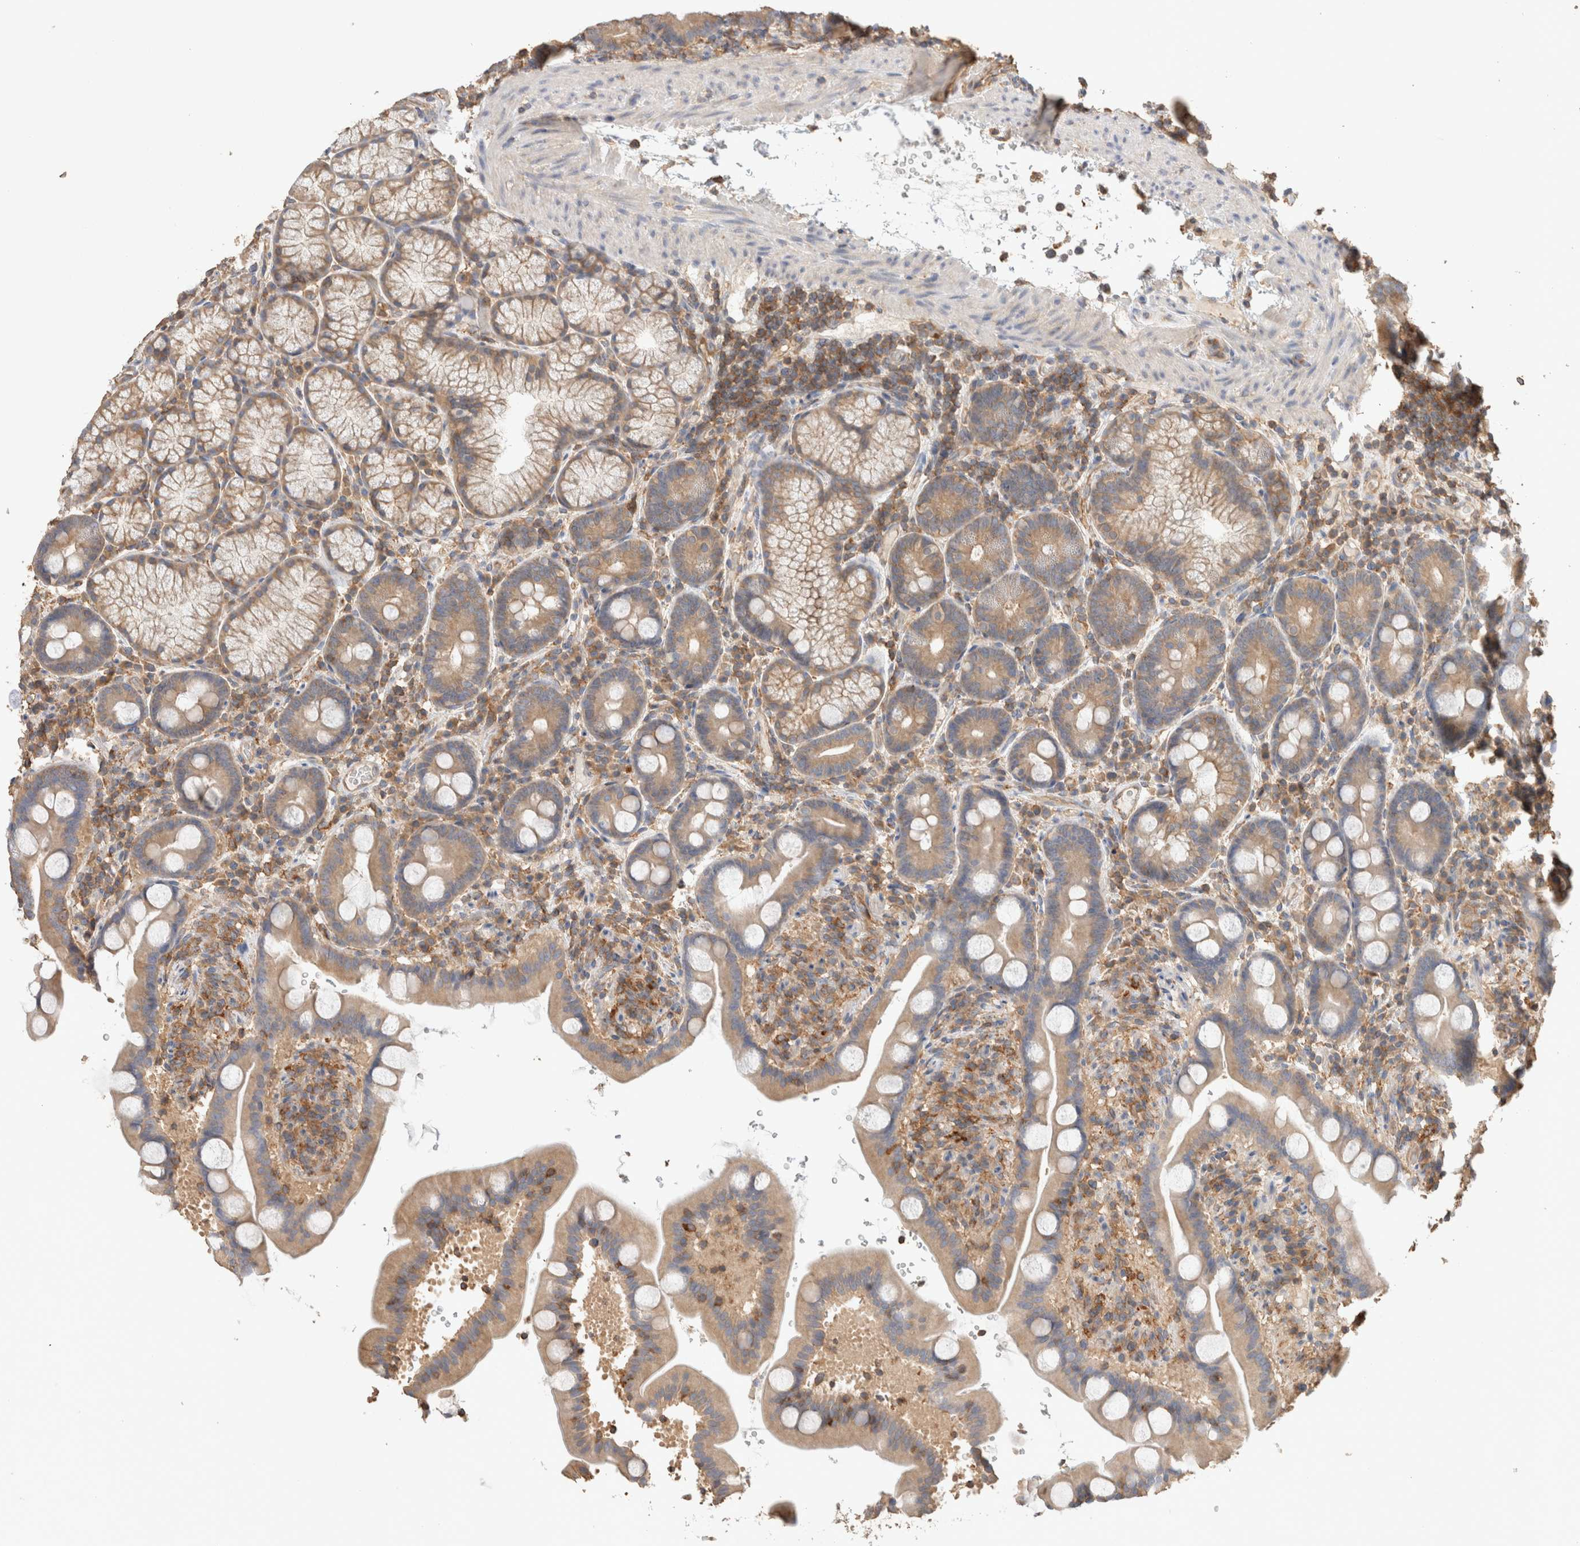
{"staining": {"intensity": "weak", "quantity": ">75%", "location": "cytoplasmic/membranous"}, "tissue": "duodenum", "cell_type": "Glandular cells", "image_type": "normal", "snomed": [{"axis": "morphology", "description": "Normal tissue, NOS"}, {"axis": "topography", "description": "Duodenum"}], "caption": "Duodenum stained with IHC shows weak cytoplasmic/membranous positivity in approximately >75% of glandular cells.", "gene": "CFAP418", "patient": {"sex": "male", "age": 54}}